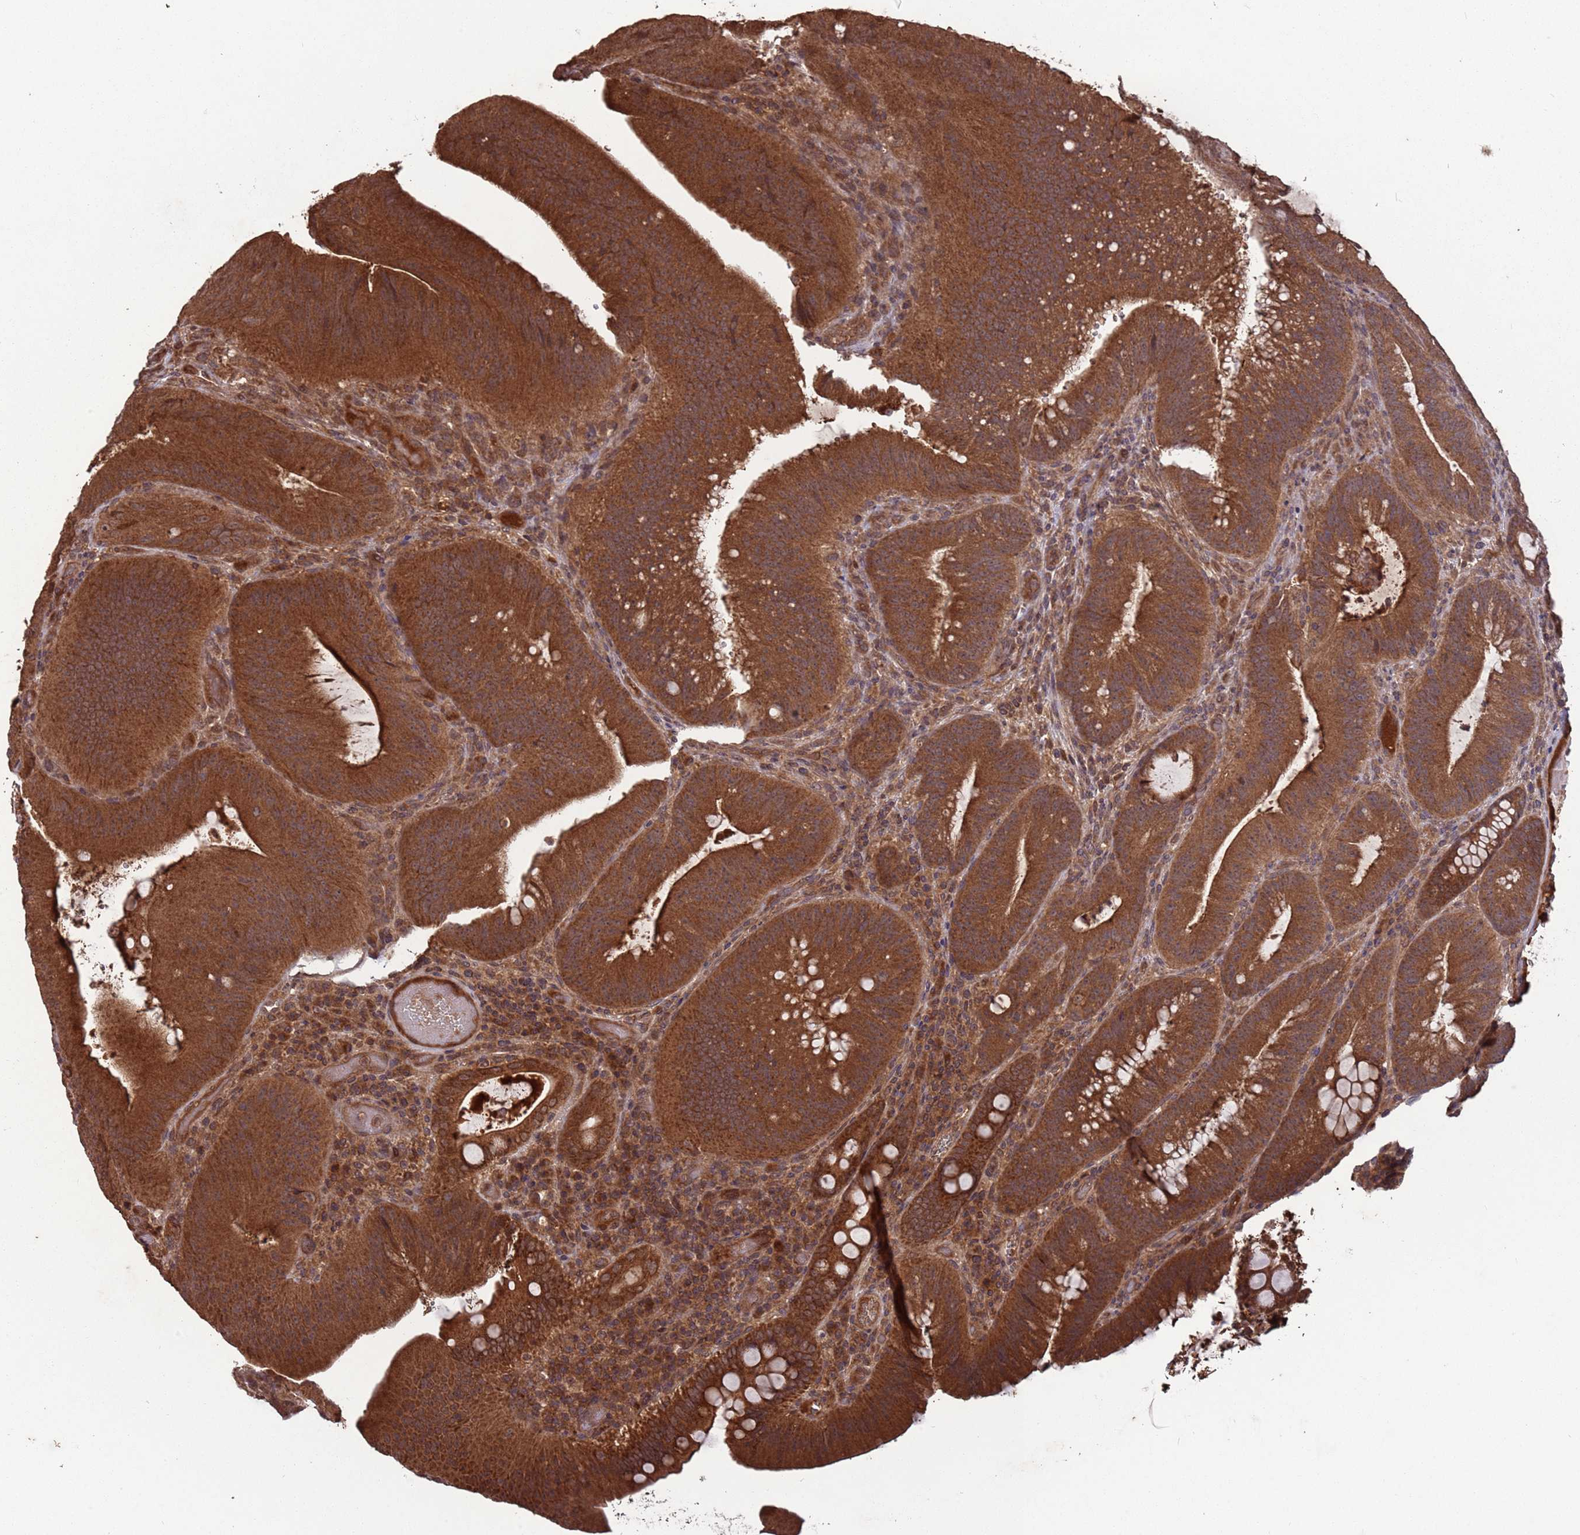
{"staining": {"intensity": "strong", "quantity": ">75%", "location": "cytoplasmic/membranous"}, "tissue": "colorectal cancer", "cell_type": "Tumor cells", "image_type": "cancer", "snomed": [{"axis": "morphology", "description": "Adenocarcinoma, NOS"}, {"axis": "topography", "description": "Colon"}], "caption": "Adenocarcinoma (colorectal) stained for a protein (brown) shows strong cytoplasmic/membranous positive staining in approximately >75% of tumor cells.", "gene": "ERI1", "patient": {"sex": "female", "age": 43}}